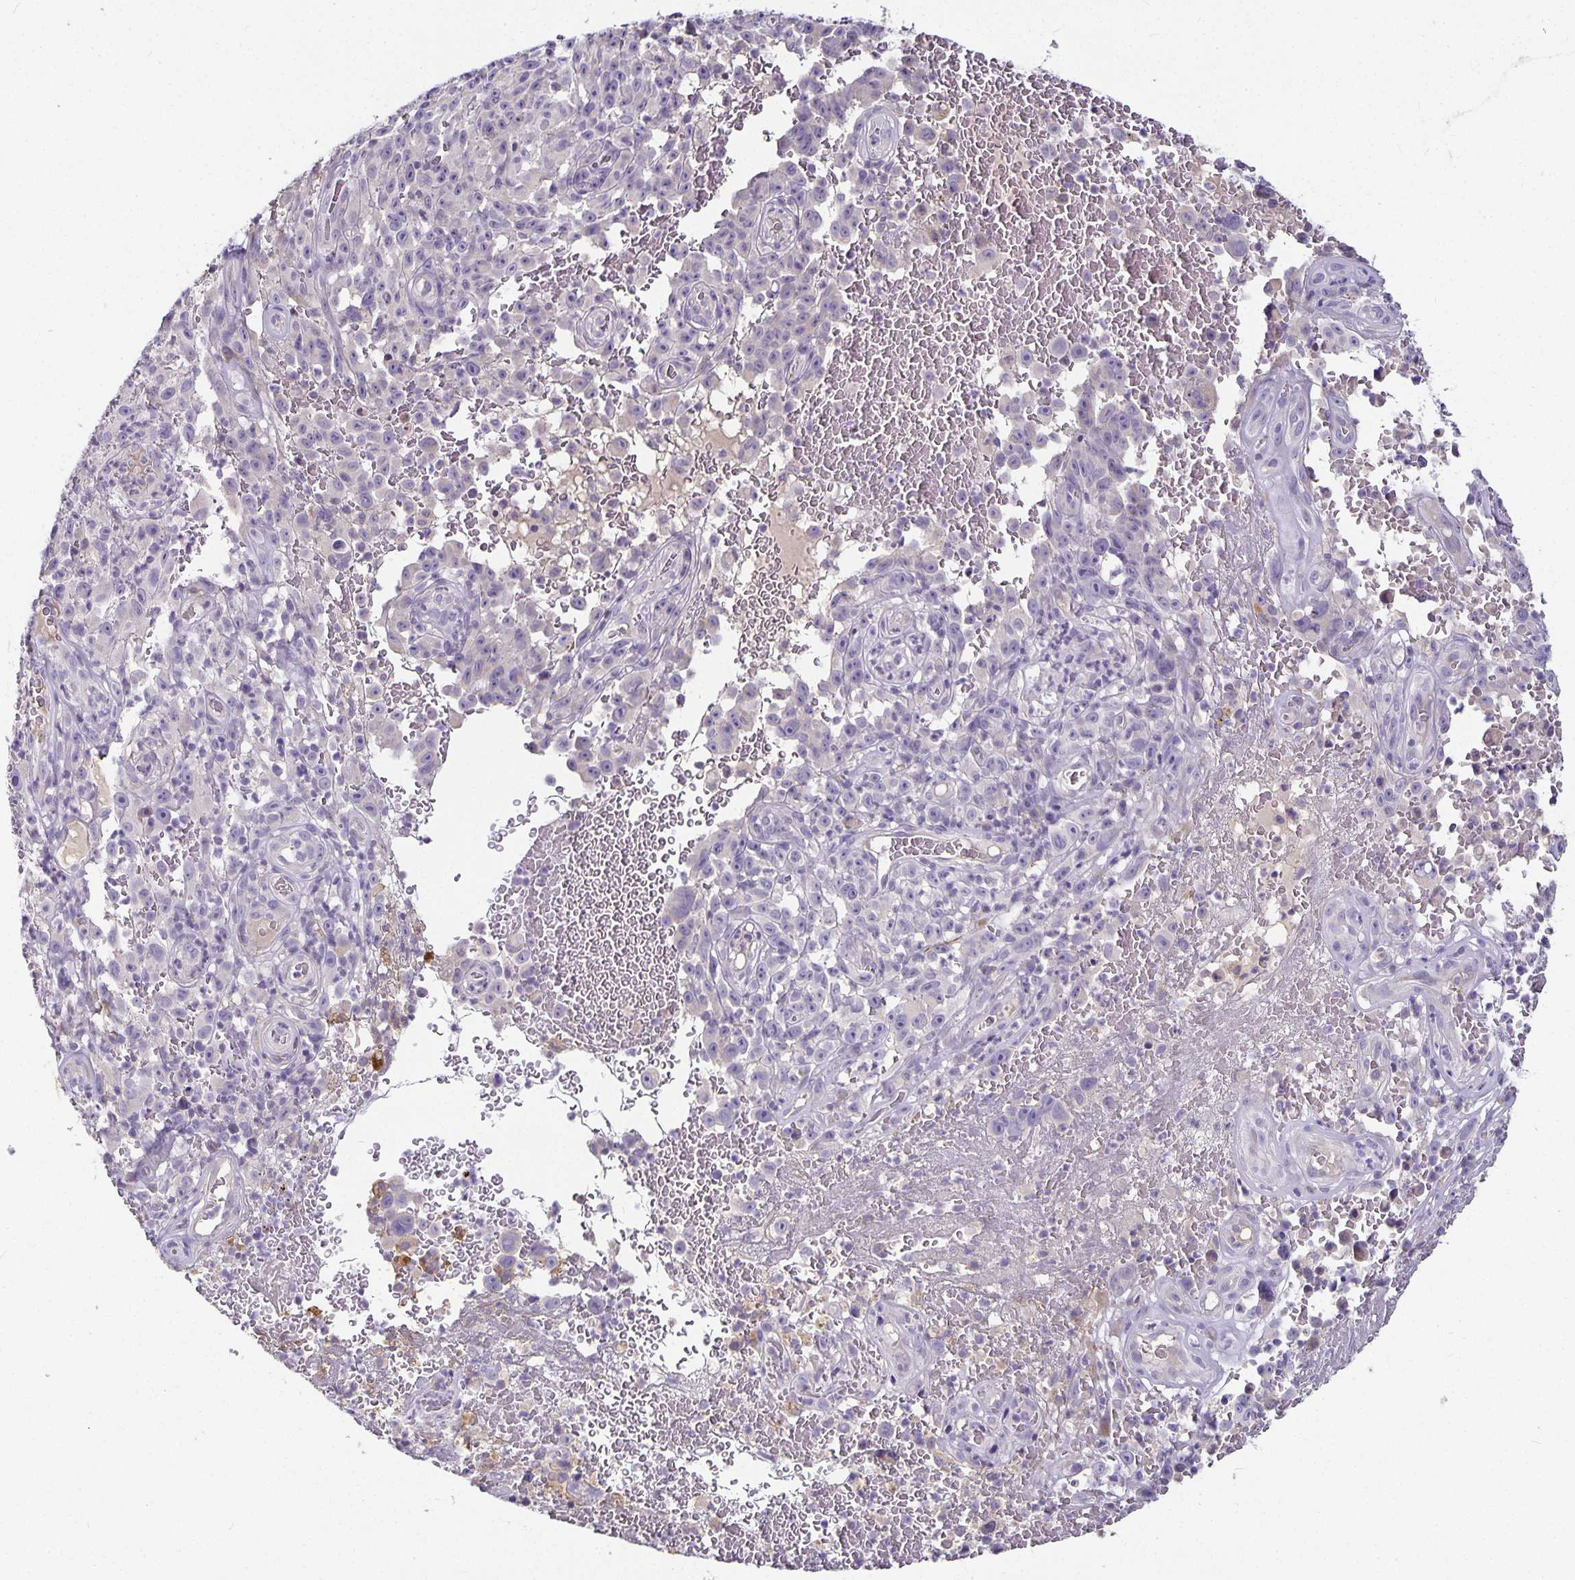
{"staining": {"intensity": "negative", "quantity": "none", "location": "none"}, "tissue": "melanoma", "cell_type": "Tumor cells", "image_type": "cancer", "snomed": [{"axis": "morphology", "description": "Malignant melanoma, NOS"}, {"axis": "topography", "description": "Skin"}], "caption": "Immunohistochemistry image of neoplastic tissue: human malignant melanoma stained with DAB (3,3'-diaminobenzidine) displays no significant protein staining in tumor cells.", "gene": "CA12", "patient": {"sex": "female", "age": 82}}